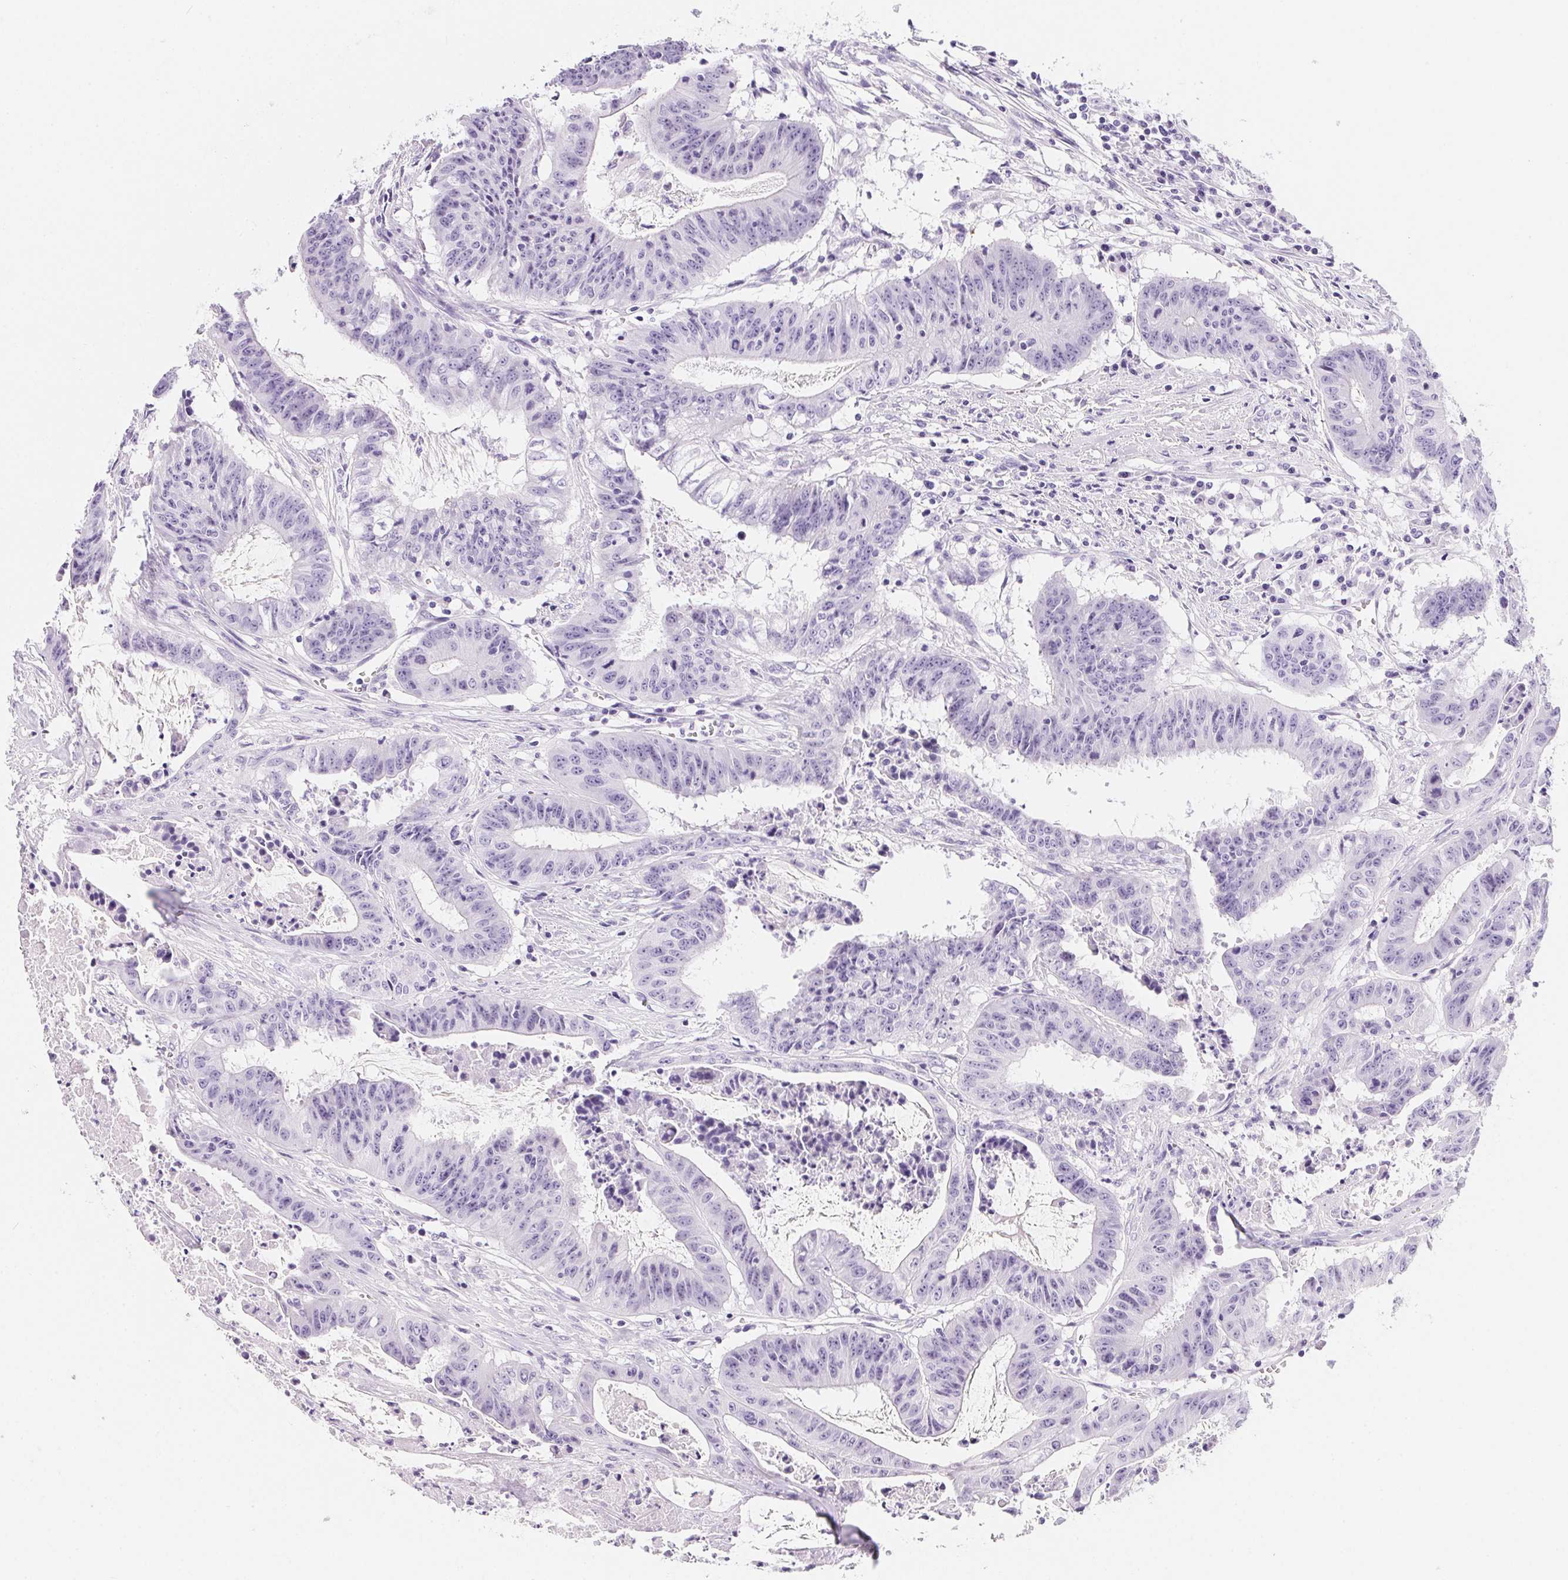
{"staining": {"intensity": "negative", "quantity": "none", "location": "none"}, "tissue": "colorectal cancer", "cell_type": "Tumor cells", "image_type": "cancer", "snomed": [{"axis": "morphology", "description": "Adenocarcinoma, NOS"}, {"axis": "topography", "description": "Colon"}], "caption": "High power microscopy micrograph of an IHC image of colorectal adenocarcinoma, revealing no significant staining in tumor cells. (DAB immunohistochemistry with hematoxylin counter stain).", "gene": "AQP5", "patient": {"sex": "male", "age": 33}}